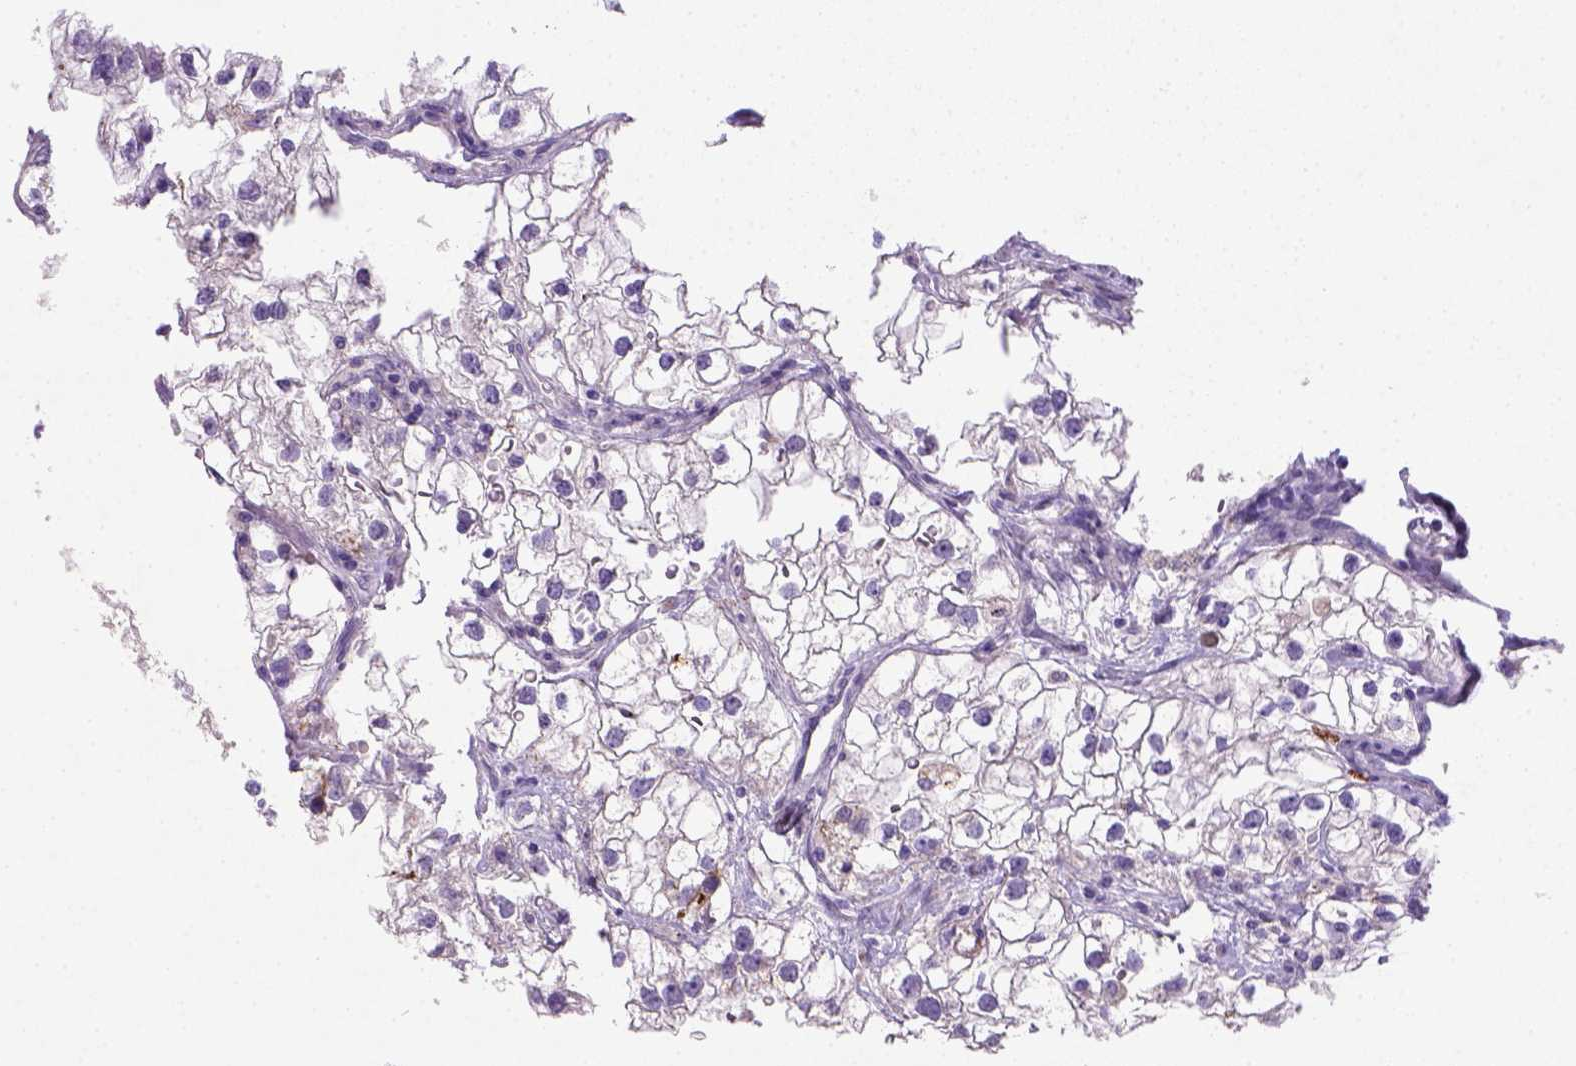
{"staining": {"intensity": "negative", "quantity": "none", "location": "none"}, "tissue": "renal cancer", "cell_type": "Tumor cells", "image_type": "cancer", "snomed": [{"axis": "morphology", "description": "Adenocarcinoma, NOS"}, {"axis": "topography", "description": "Kidney"}], "caption": "The histopathology image exhibits no staining of tumor cells in renal cancer.", "gene": "NUDT2", "patient": {"sex": "male", "age": 59}}